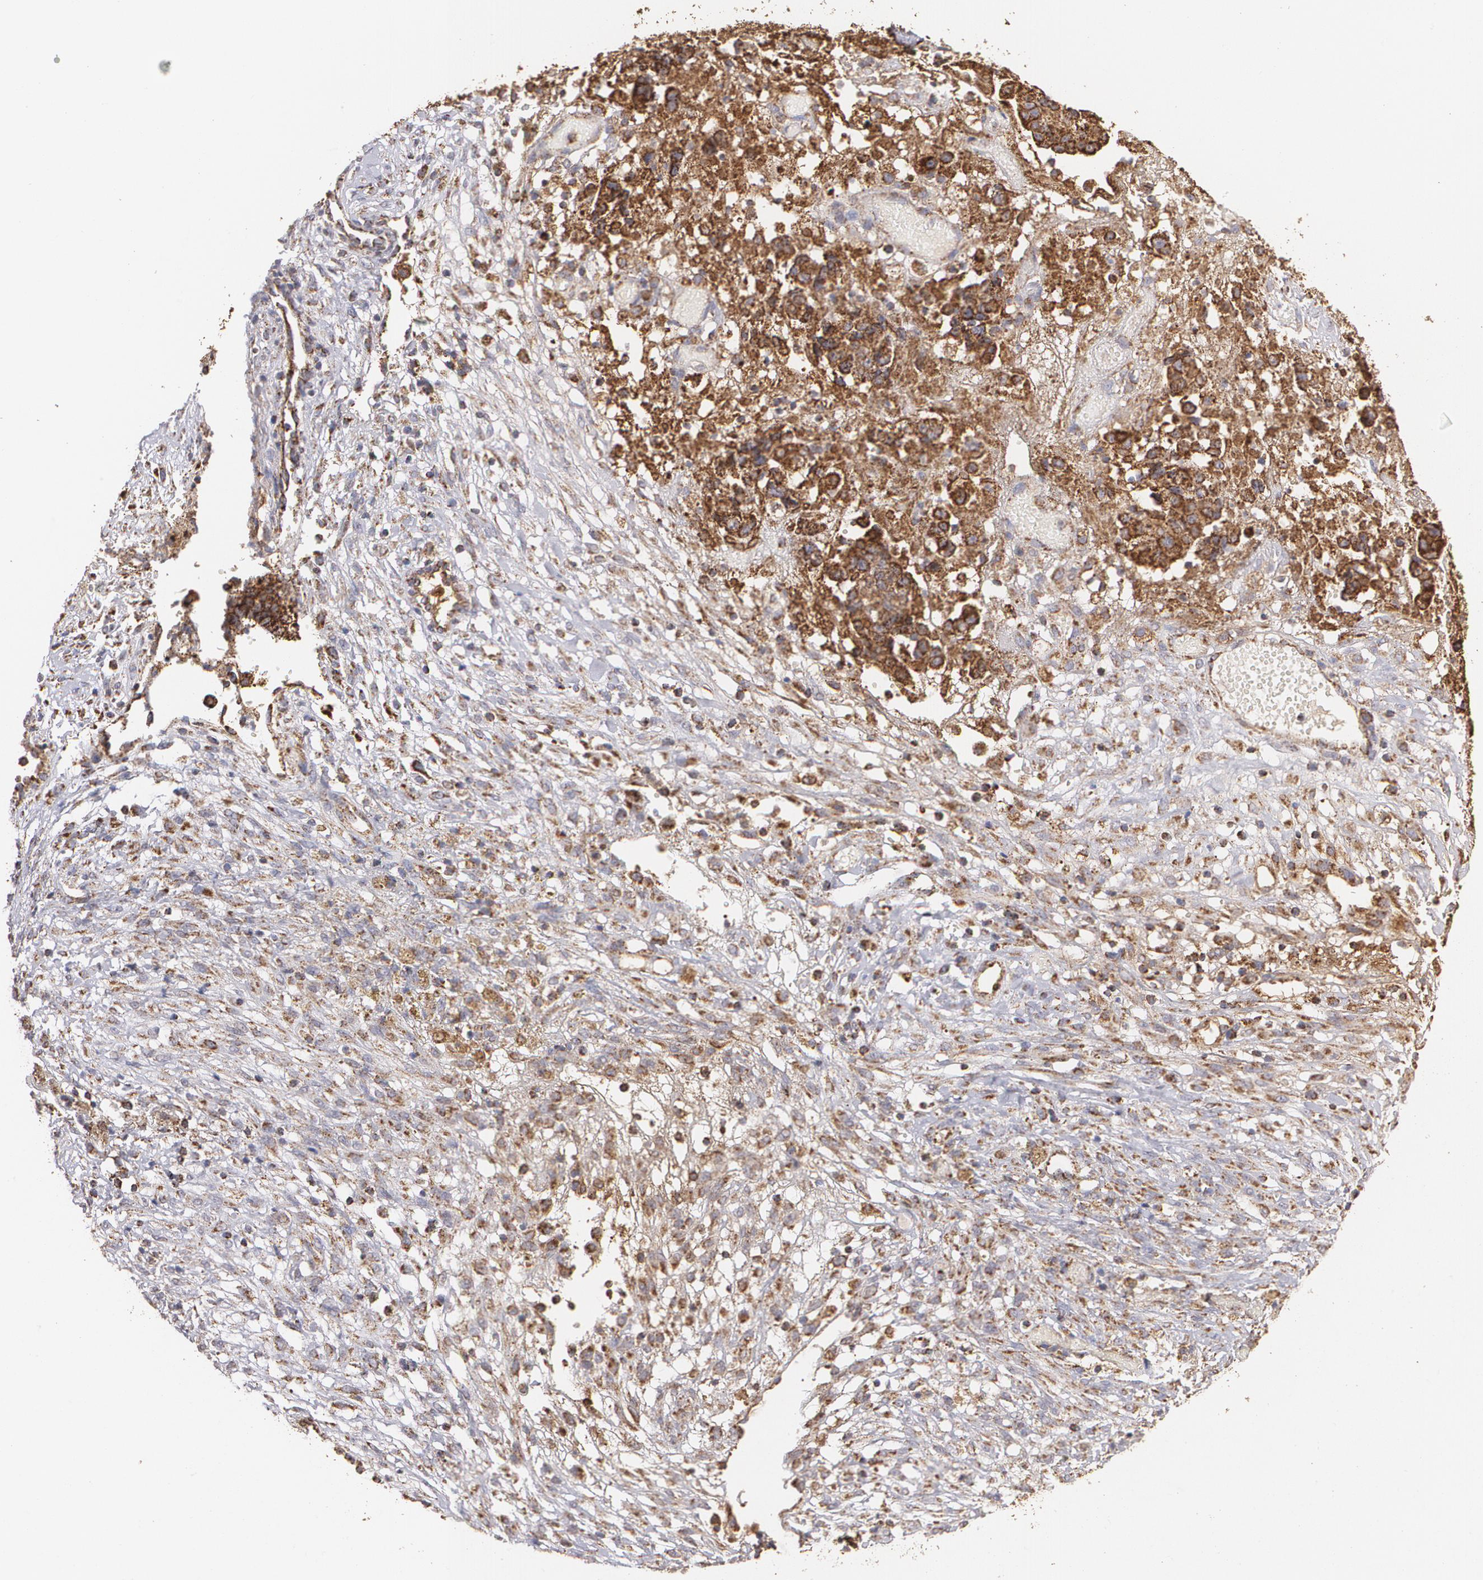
{"staining": {"intensity": "moderate", "quantity": ">75%", "location": "cytoplasmic/membranous"}, "tissue": "ovarian cancer", "cell_type": "Tumor cells", "image_type": "cancer", "snomed": [{"axis": "morphology", "description": "Carcinoma, endometroid"}, {"axis": "topography", "description": "Ovary"}], "caption": "IHC of ovarian endometroid carcinoma demonstrates medium levels of moderate cytoplasmic/membranous positivity in approximately >75% of tumor cells. Immunohistochemistry stains the protein of interest in brown and the nuclei are stained blue.", "gene": "HSPD1", "patient": {"sex": "female", "age": 42}}